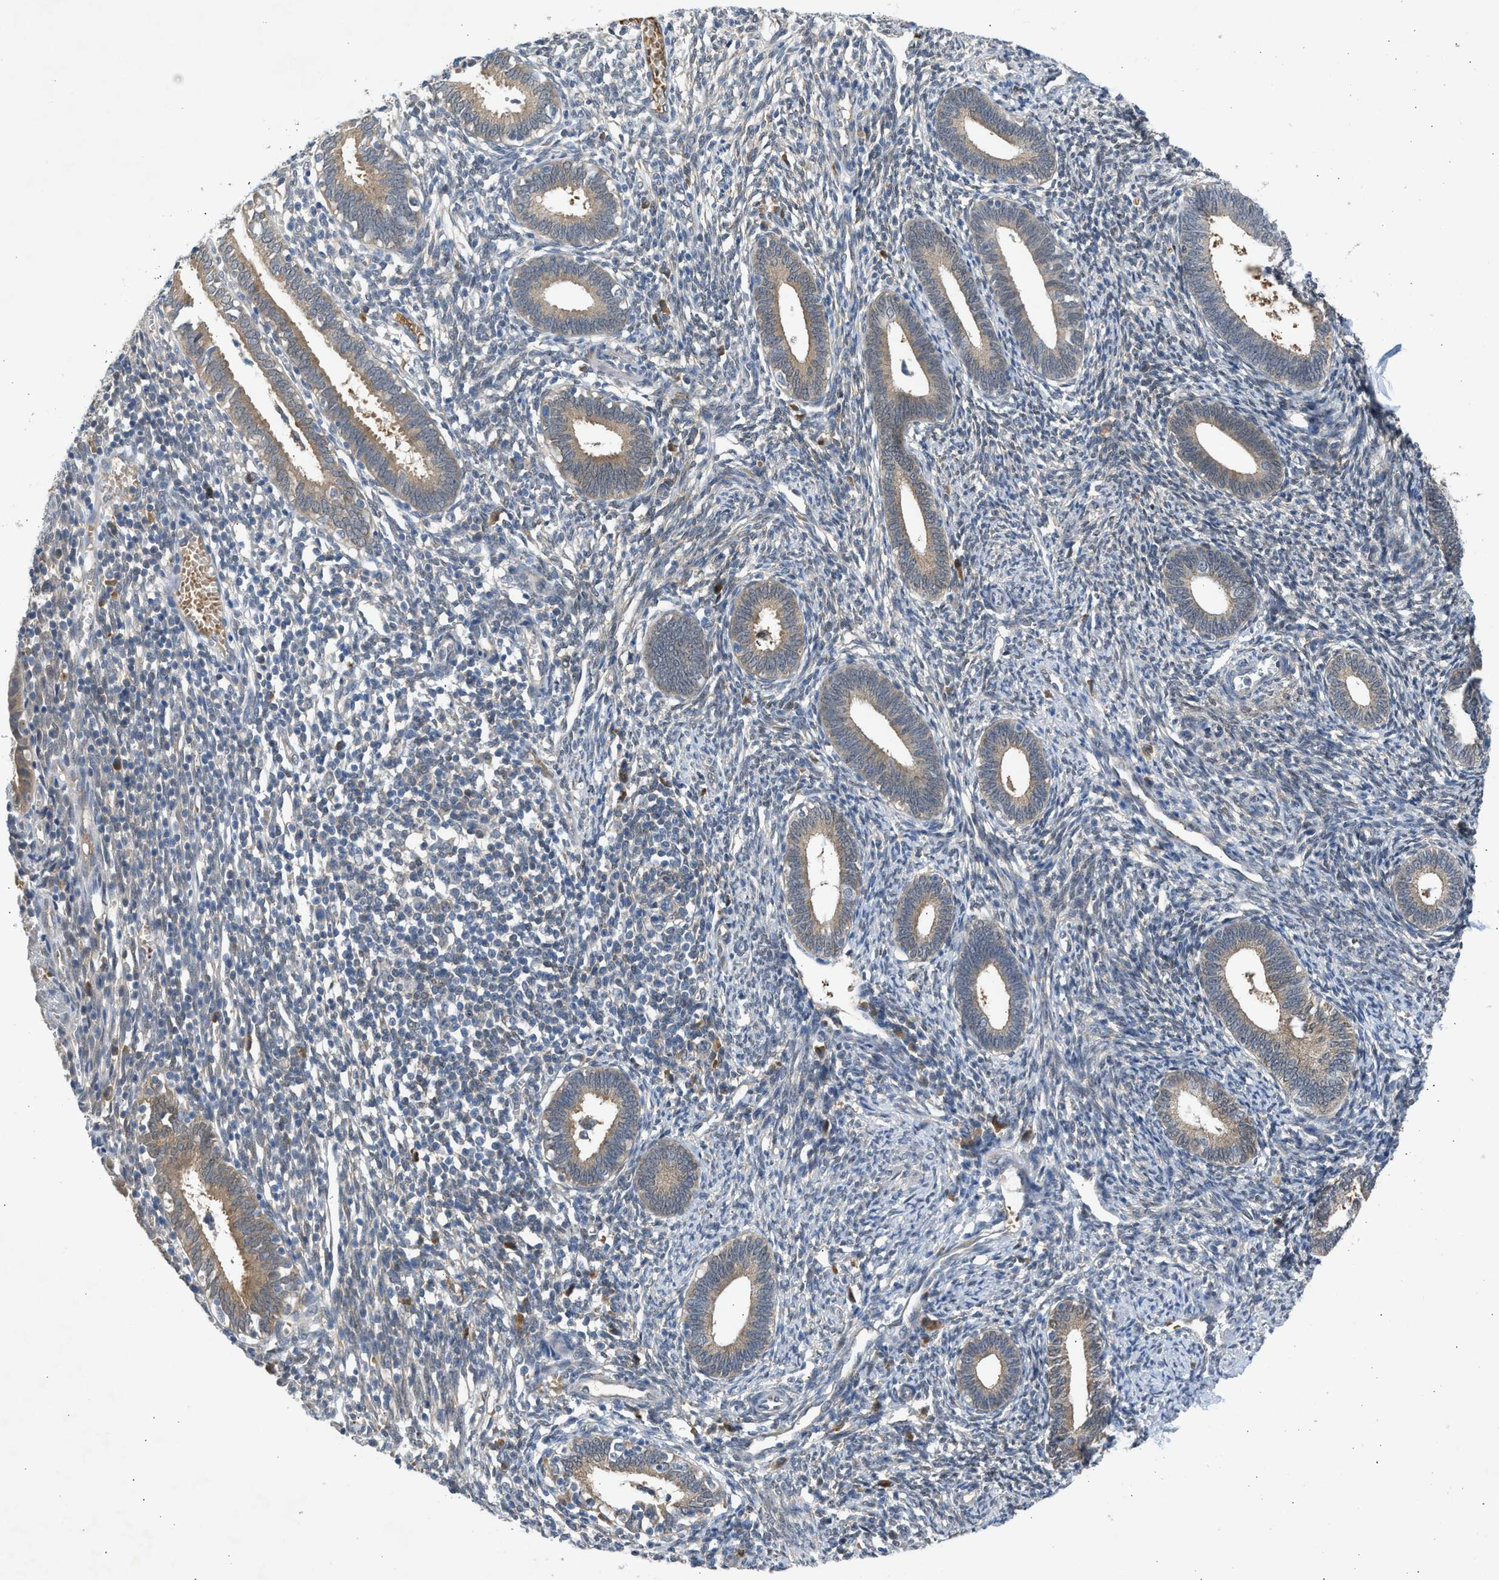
{"staining": {"intensity": "weak", "quantity": "25%-75%", "location": "cytoplasmic/membranous"}, "tissue": "endometrium", "cell_type": "Cells in endometrial stroma", "image_type": "normal", "snomed": [{"axis": "morphology", "description": "Normal tissue, NOS"}, {"axis": "topography", "description": "Endometrium"}], "caption": "IHC micrograph of unremarkable human endometrium stained for a protein (brown), which displays low levels of weak cytoplasmic/membranous staining in approximately 25%-75% of cells in endometrial stroma.", "gene": "MAPK7", "patient": {"sex": "female", "age": 41}}